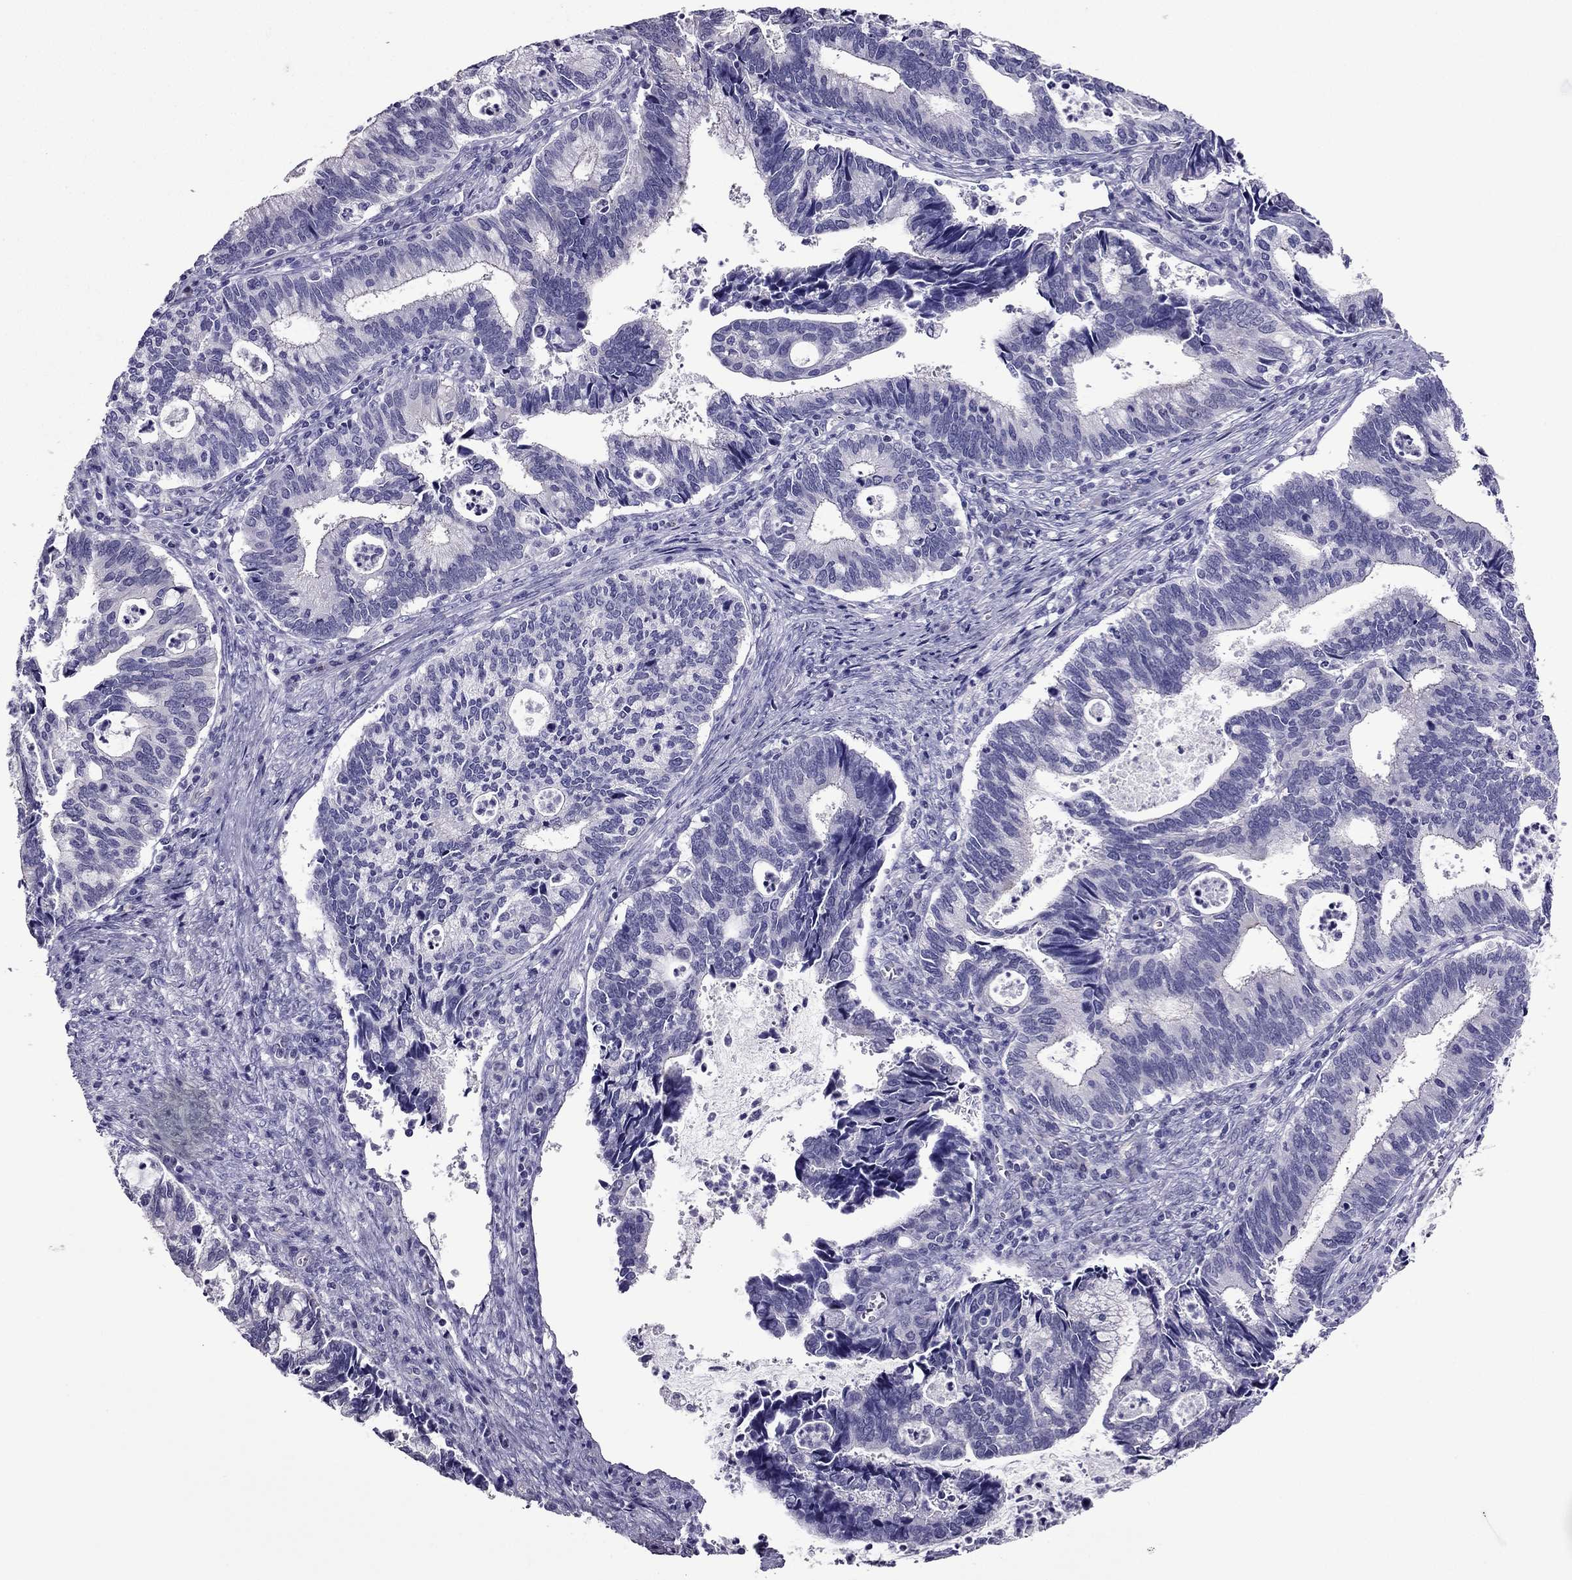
{"staining": {"intensity": "negative", "quantity": "none", "location": "none"}, "tissue": "cervical cancer", "cell_type": "Tumor cells", "image_type": "cancer", "snomed": [{"axis": "morphology", "description": "Adenocarcinoma, NOS"}, {"axis": "topography", "description": "Cervix"}], "caption": "Cervical cancer was stained to show a protein in brown. There is no significant expression in tumor cells. The staining is performed using DAB brown chromogen with nuclei counter-stained in using hematoxylin.", "gene": "PDE6A", "patient": {"sex": "female", "age": 42}}